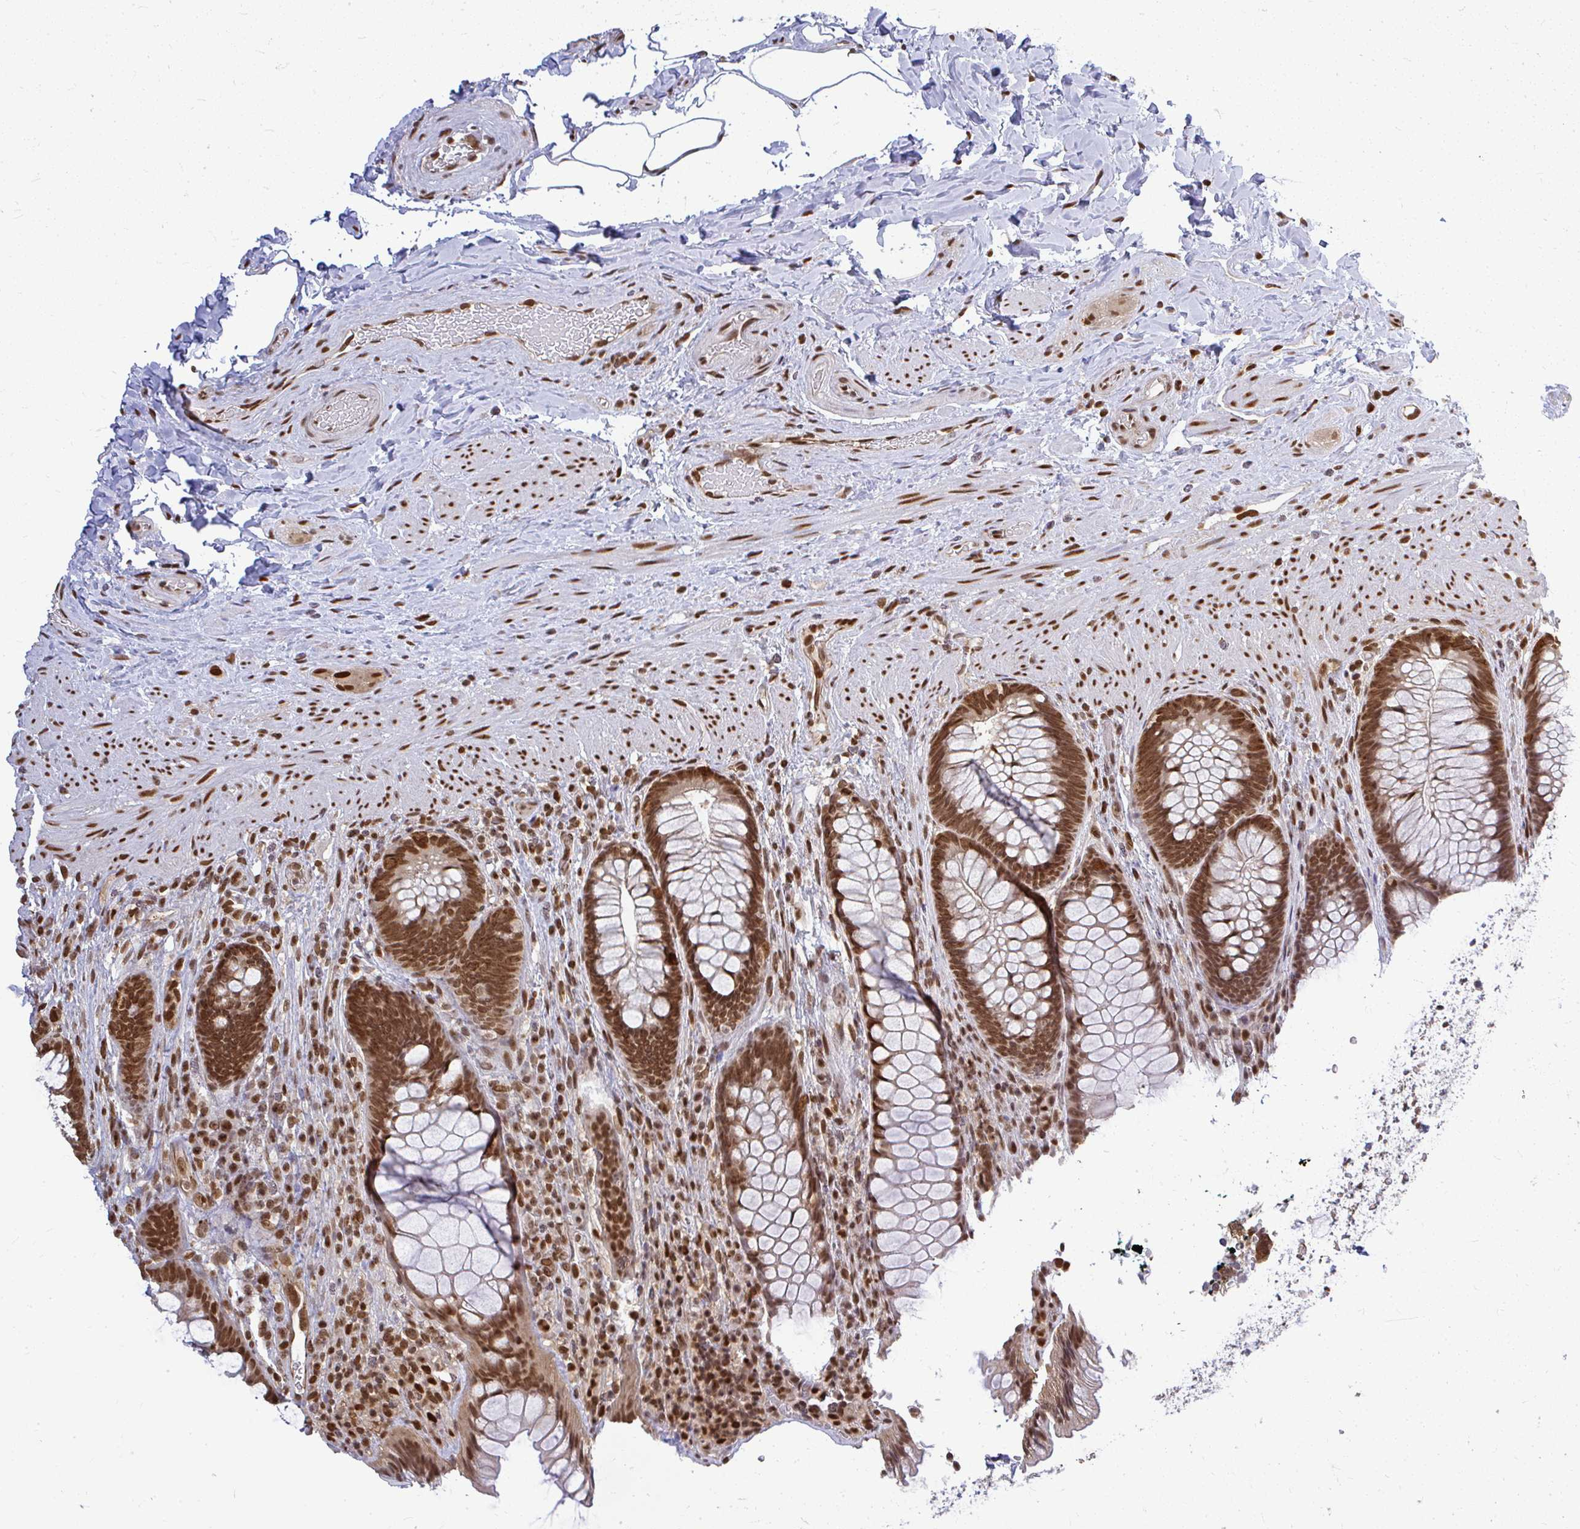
{"staining": {"intensity": "strong", "quantity": ">75%", "location": "nuclear"}, "tissue": "rectum", "cell_type": "Glandular cells", "image_type": "normal", "snomed": [{"axis": "morphology", "description": "Normal tissue, NOS"}, {"axis": "topography", "description": "Rectum"}], "caption": "Unremarkable rectum exhibits strong nuclear positivity in about >75% of glandular cells The staining is performed using DAB (3,3'-diaminobenzidine) brown chromogen to label protein expression. The nuclei are counter-stained blue using hematoxylin..", "gene": "XPO1", "patient": {"sex": "male", "age": 53}}